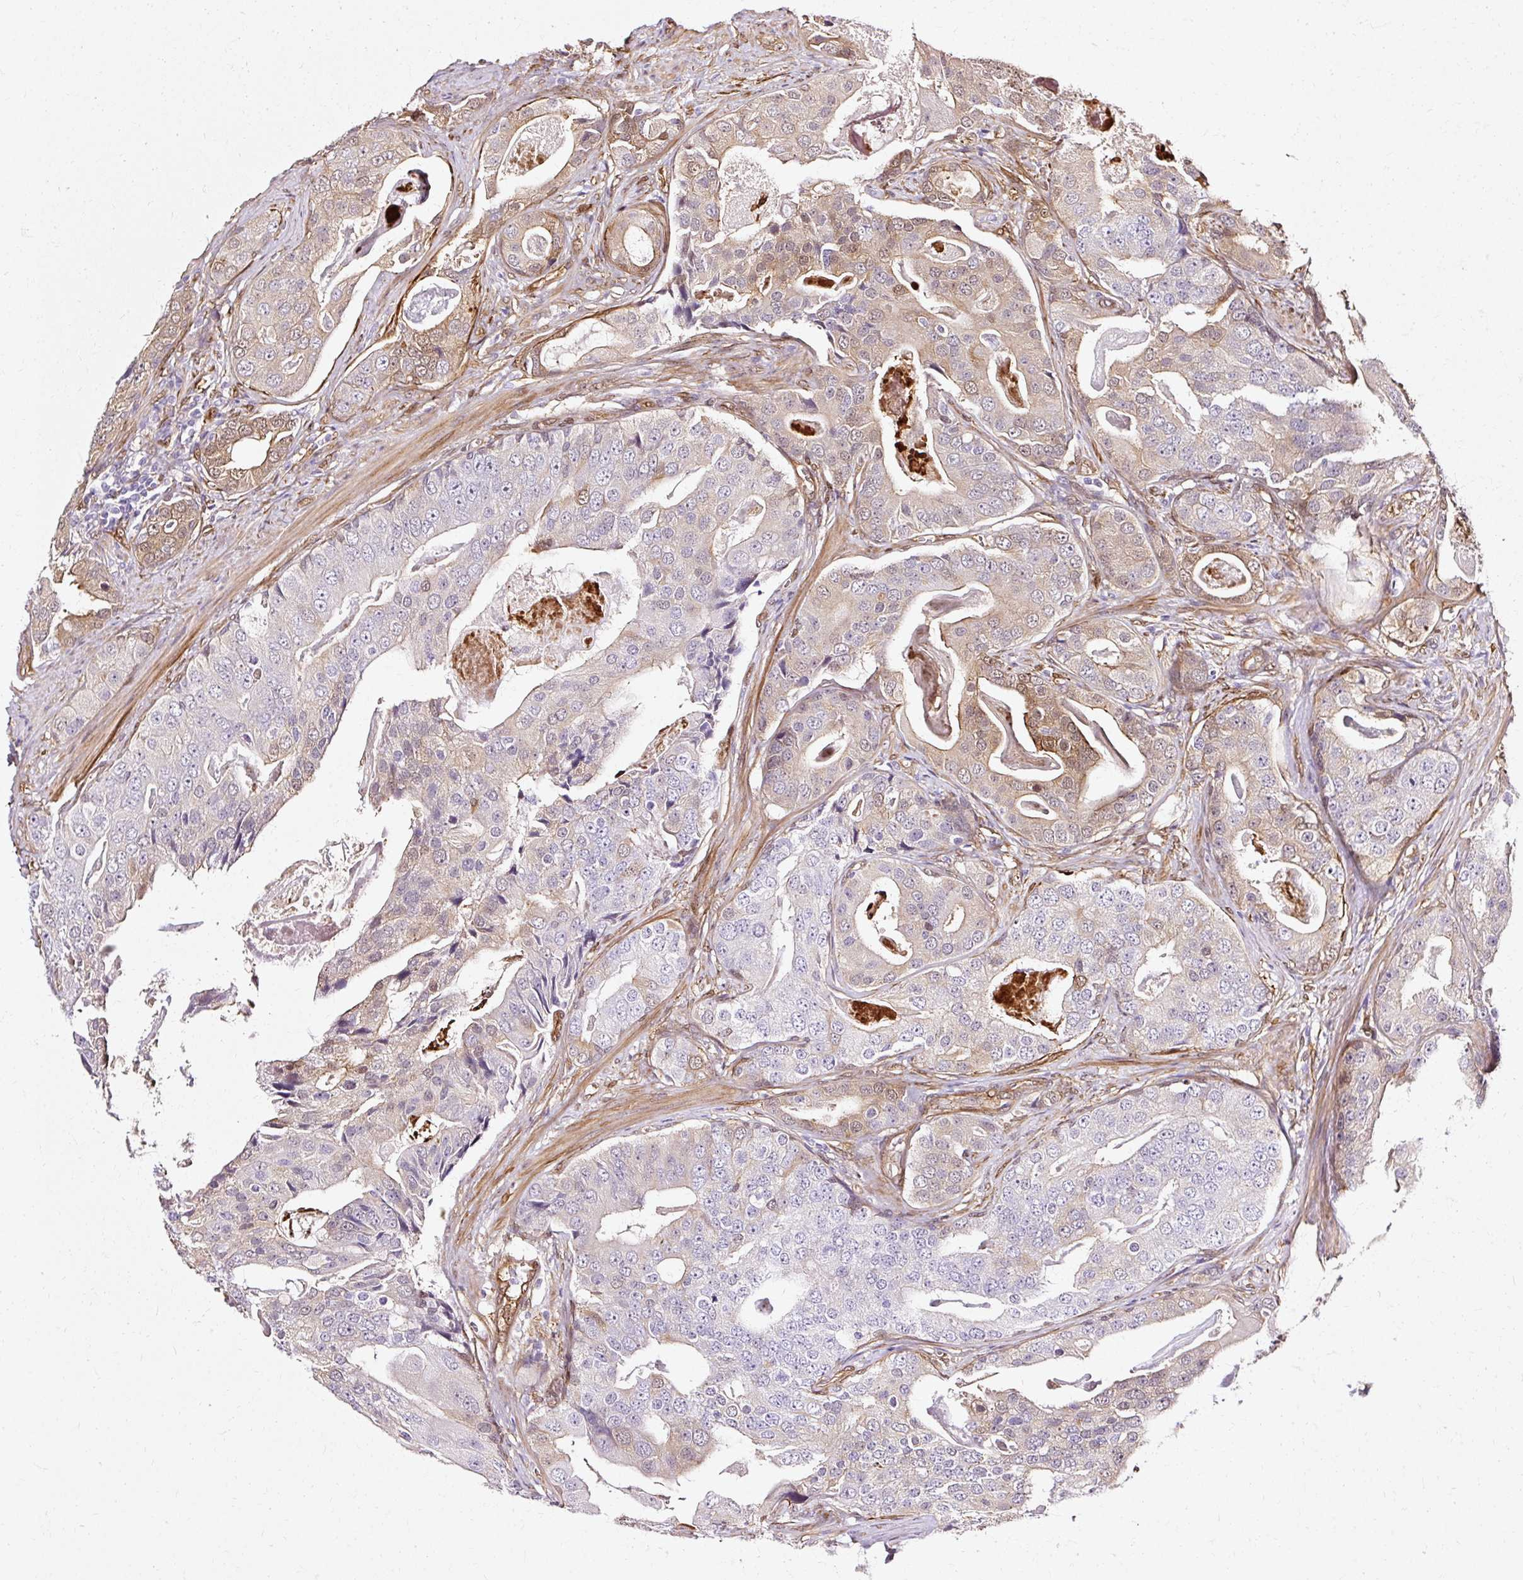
{"staining": {"intensity": "weak", "quantity": "25%-75%", "location": "cytoplasmic/membranous"}, "tissue": "prostate cancer", "cell_type": "Tumor cells", "image_type": "cancer", "snomed": [{"axis": "morphology", "description": "Adenocarcinoma, High grade"}, {"axis": "topography", "description": "Prostate"}], "caption": "Prostate cancer (high-grade adenocarcinoma) tissue shows weak cytoplasmic/membranous expression in about 25%-75% of tumor cells", "gene": "CNN3", "patient": {"sex": "male", "age": 71}}